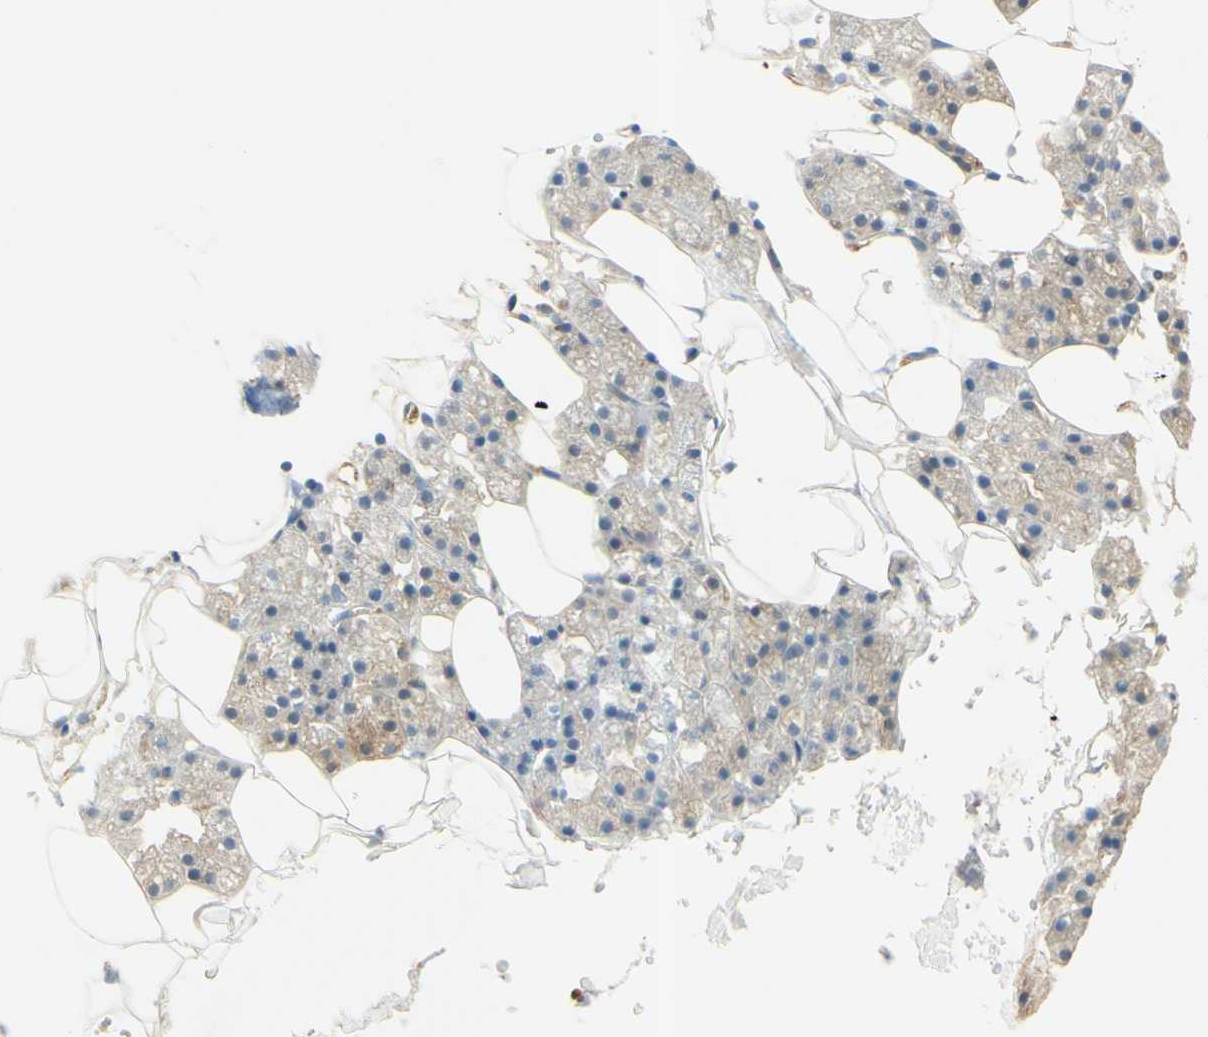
{"staining": {"intensity": "weak", "quantity": ">75%", "location": "cytoplasmic/membranous"}, "tissue": "salivary gland", "cell_type": "Glandular cells", "image_type": "normal", "snomed": [{"axis": "morphology", "description": "Normal tissue, NOS"}, {"axis": "topography", "description": "Salivary gland"}], "caption": "Brown immunohistochemical staining in normal salivary gland reveals weak cytoplasmic/membranous staining in about >75% of glandular cells.", "gene": "IKBKG", "patient": {"sex": "male", "age": 62}}